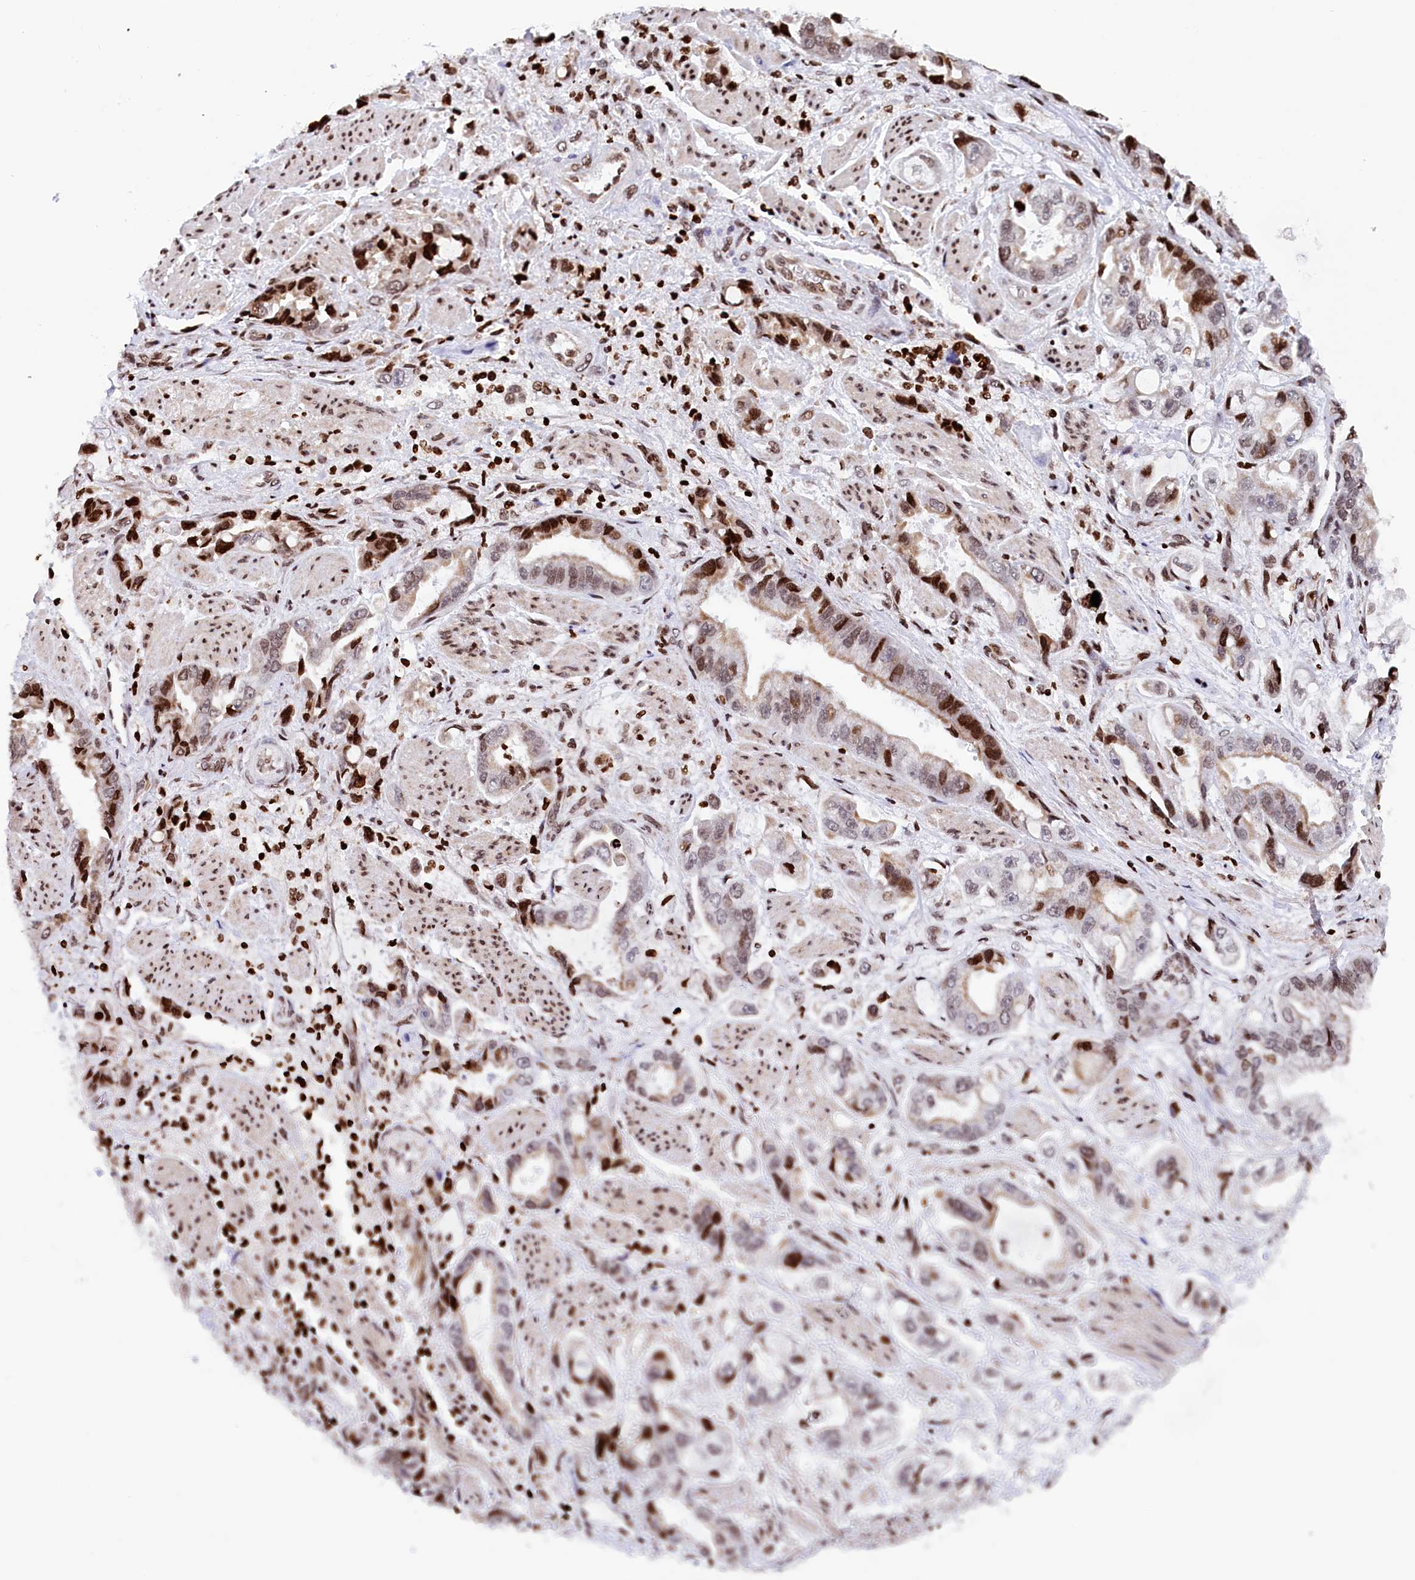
{"staining": {"intensity": "strong", "quantity": "<25%", "location": "nuclear"}, "tissue": "stomach cancer", "cell_type": "Tumor cells", "image_type": "cancer", "snomed": [{"axis": "morphology", "description": "Adenocarcinoma, NOS"}, {"axis": "topography", "description": "Stomach"}], "caption": "Stomach adenocarcinoma stained for a protein (brown) demonstrates strong nuclear positive expression in about <25% of tumor cells.", "gene": "TIMM29", "patient": {"sex": "male", "age": 62}}